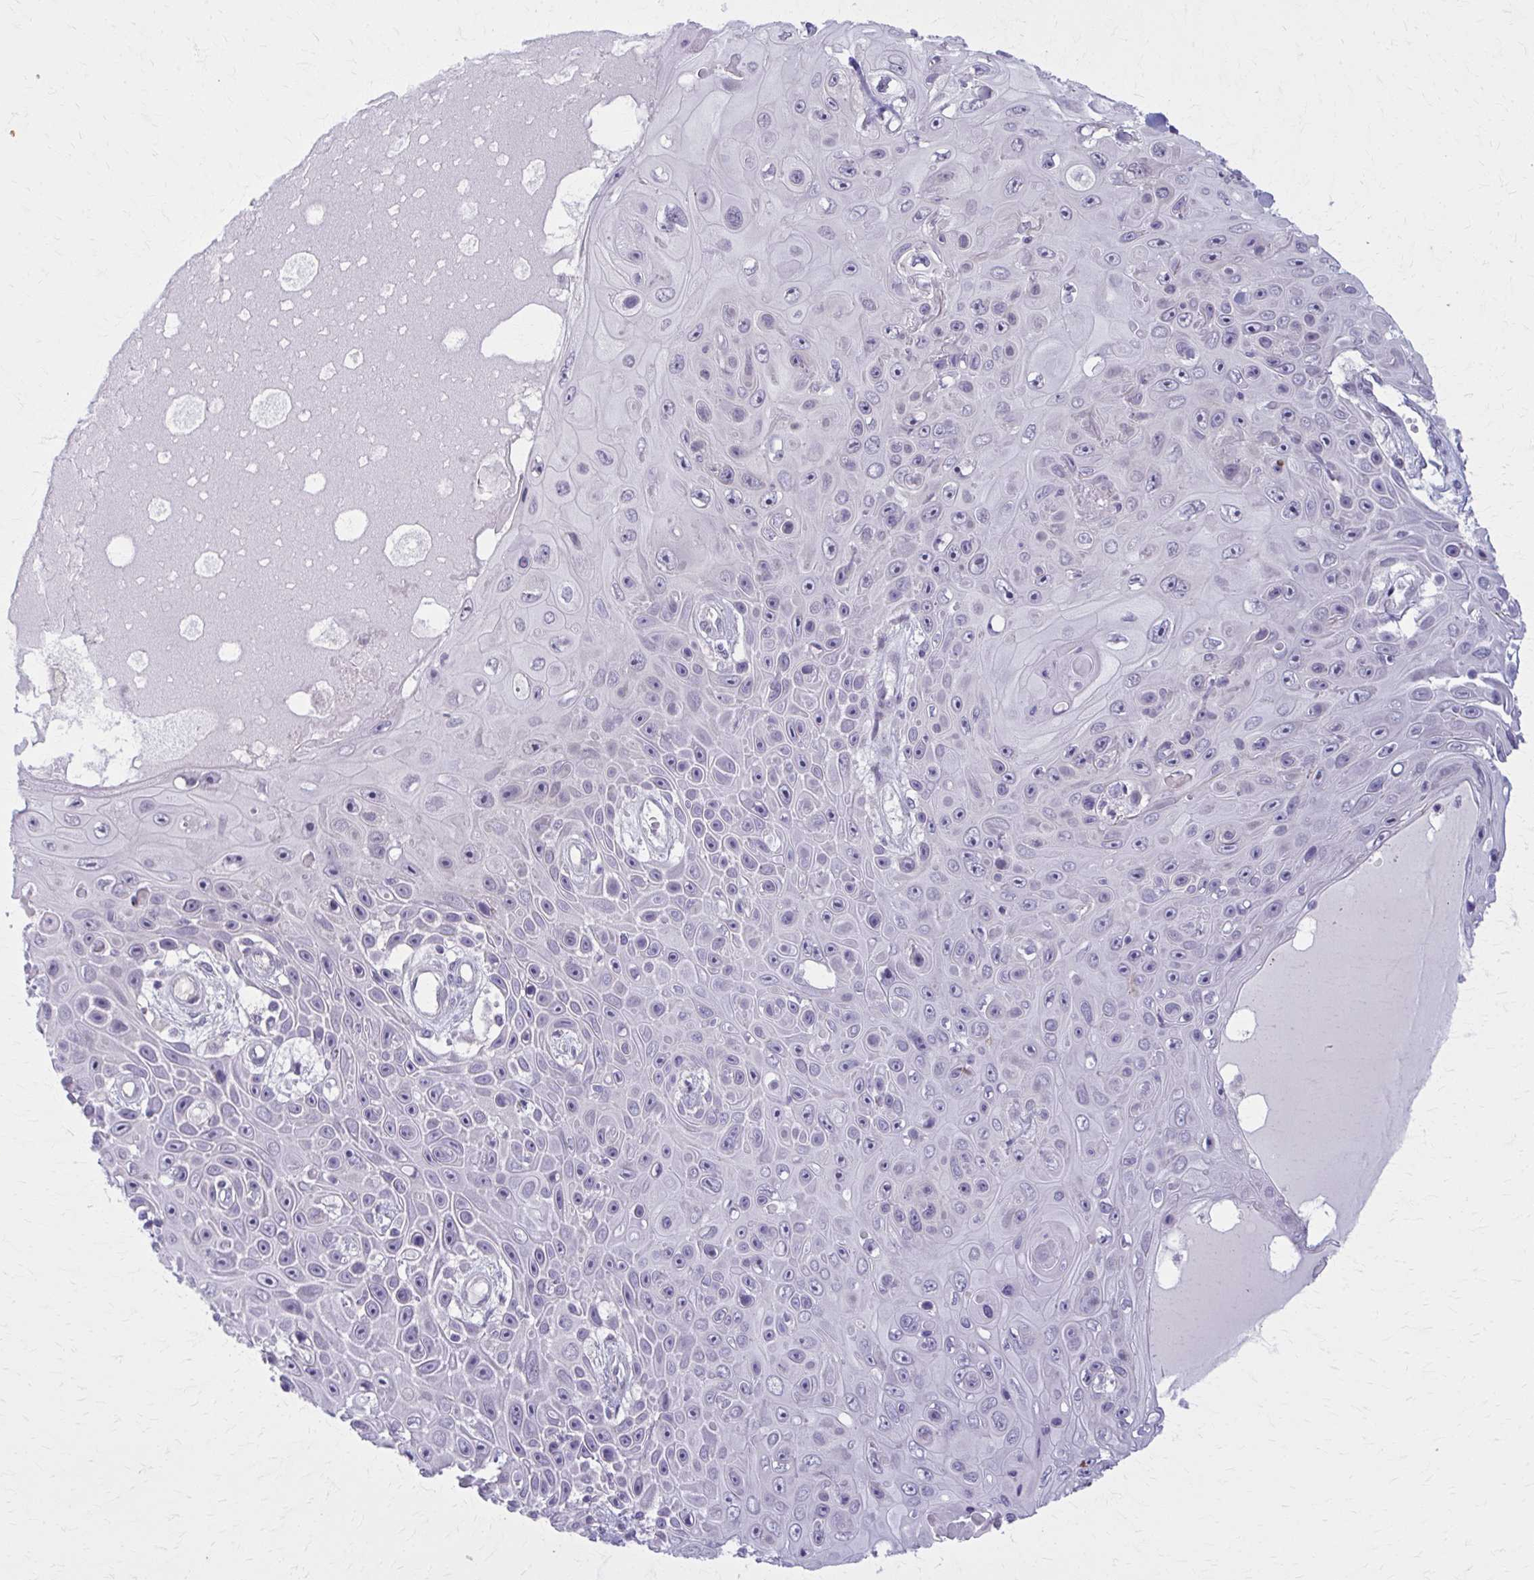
{"staining": {"intensity": "negative", "quantity": "none", "location": "none"}, "tissue": "skin cancer", "cell_type": "Tumor cells", "image_type": "cancer", "snomed": [{"axis": "morphology", "description": "Squamous cell carcinoma, NOS"}, {"axis": "topography", "description": "Skin"}], "caption": "Protein analysis of skin cancer (squamous cell carcinoma) displays no significant staining in tumor cells.", "gene": "NUMBL", "patient": {"sex": "male", "age": 82}}